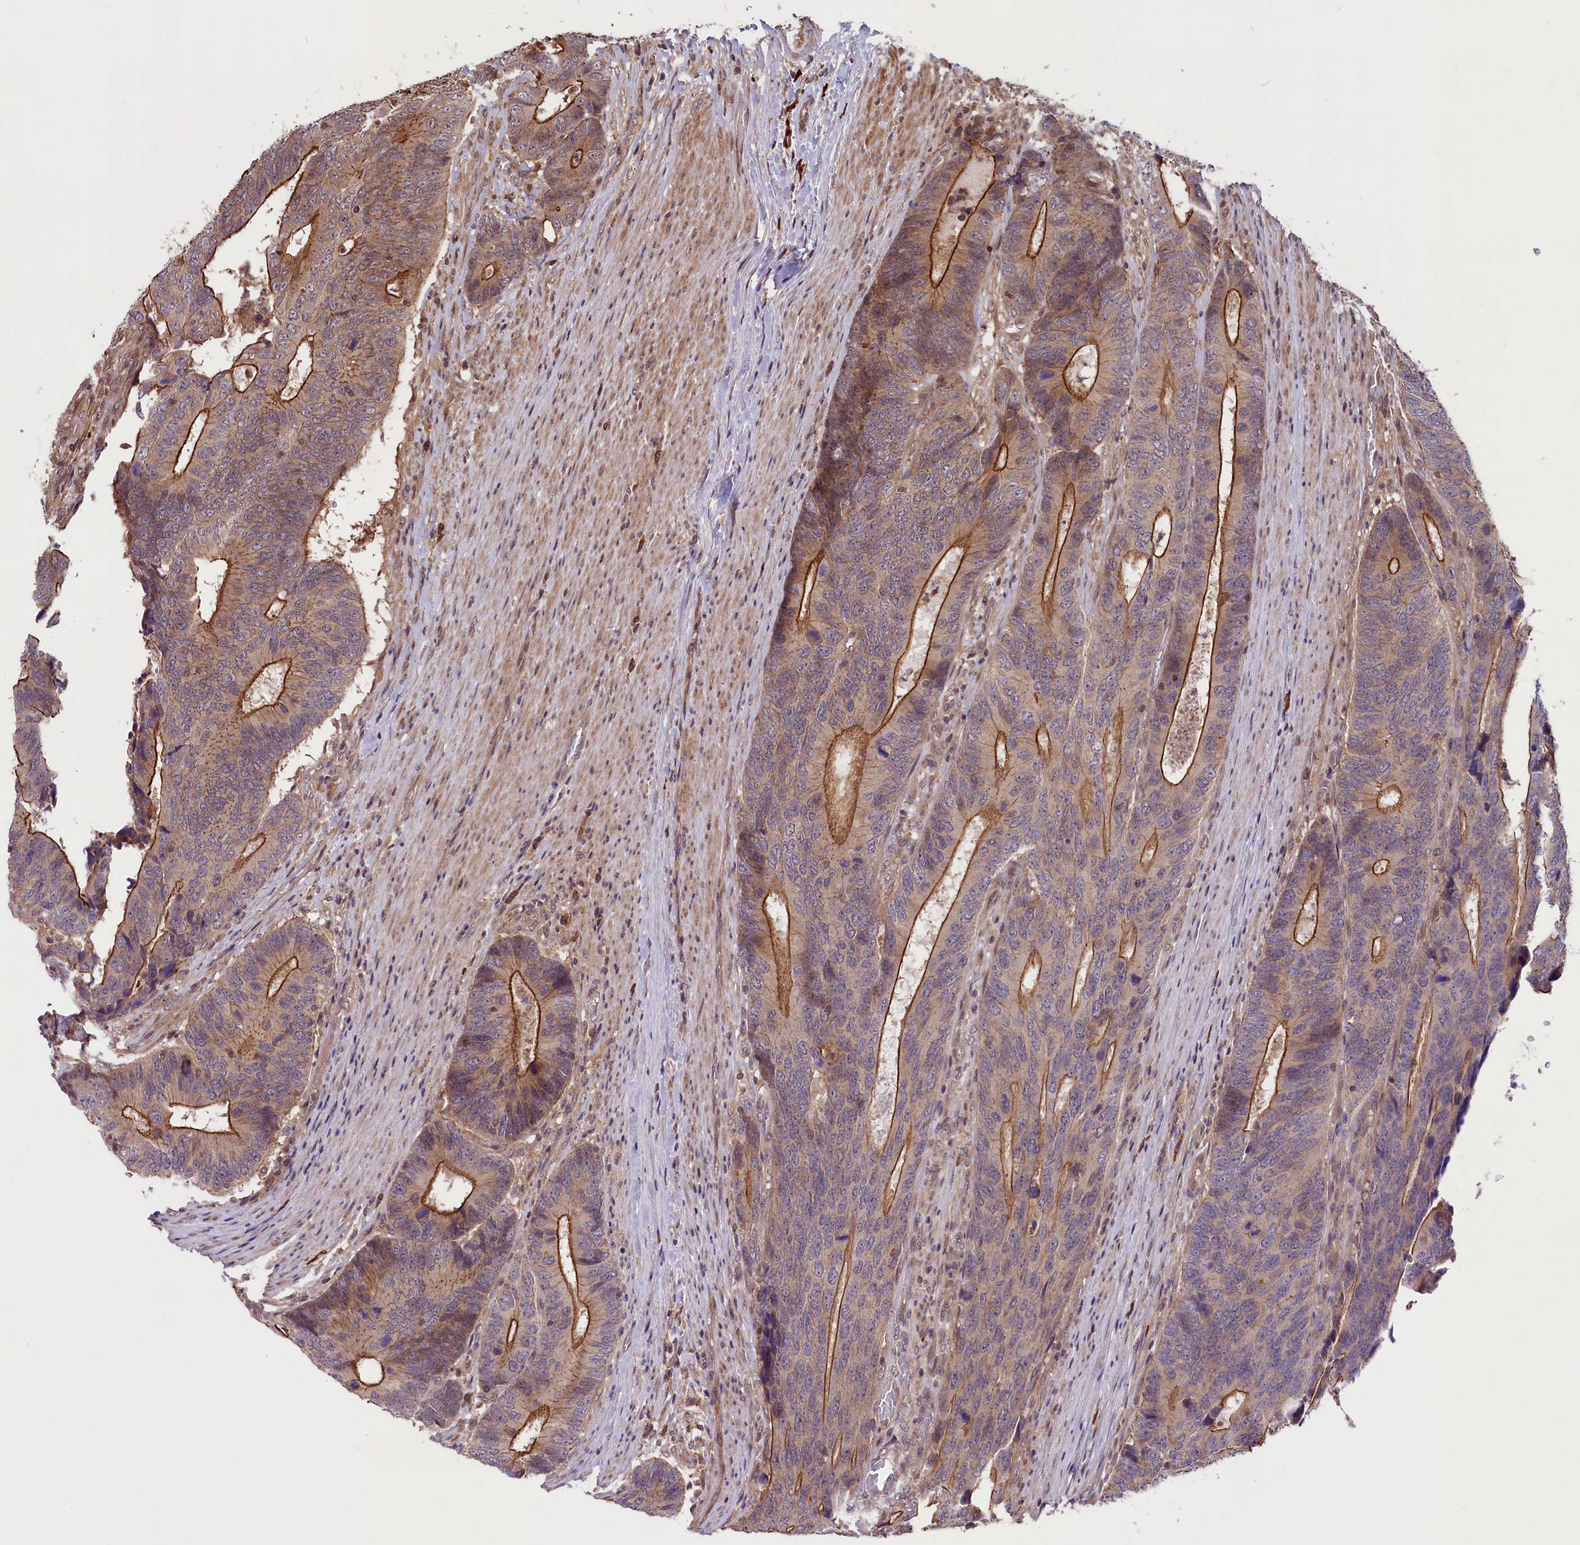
{"staining": {"intensity": "strong", "quantity": ">75%", "location": "cytoplasmic/membranous"}, "tissue": "colorectal cancer", "cell_type": "Tumor cells", "image_type": "cancer", "snomed": [{"axis": "morphology", "description": "Adenocarcinoma, NOS"}, {"axis": "topography", "description": "Colon"}], "caption": "A brown stain highlights strong cytoplasmic/membranous staining of a protein in colorectal cancer tumor cells.", "gene": "RIC8A", "patient": {"sex": "male", "age": 87}}